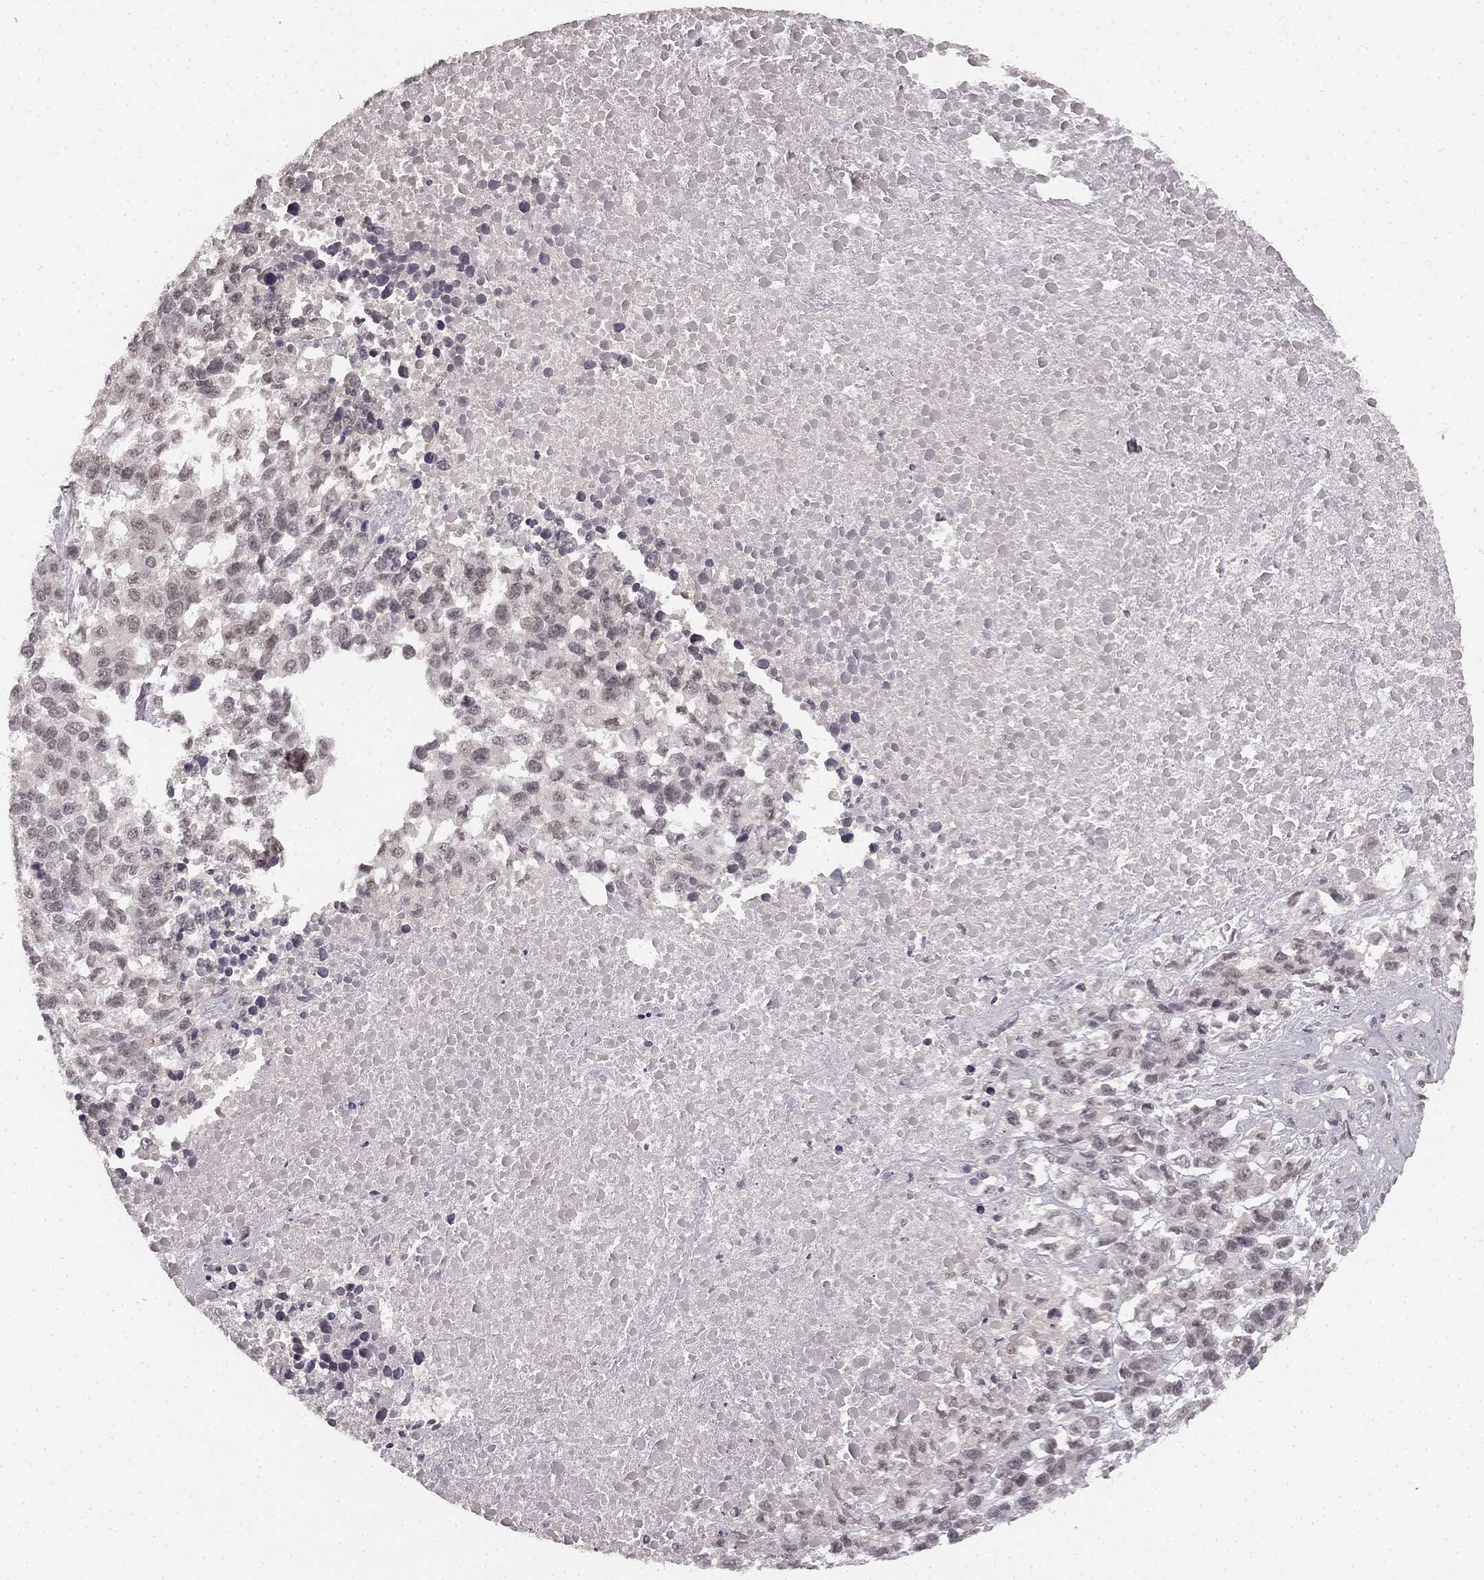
{"staining": {"intensity": "negative", "quantity": "none", "location": "none"}, "tissue": "melanoma", "cell_type": "Tumor cells", "image_type": "cancer", "snomed": [{"axis": "morphology", "description": "Malignant melanoma, Metastatic site"}, {"axis": "topography", "description": "Skin"}], "caption": "A high-resolution micrograph shows immunohistochemistry staining of malignant melanoma (metastatic site), which demonstrates no significant staining in tumor cells. Brightfield microscopy of immunohistochemistry stained with DAB (3,3'-diaminobenzidine) (brown) and hematoxylin (blue), captured at high magnification.", "gene": "HCN4", "patient": {"sex": "male", "age": 84}}